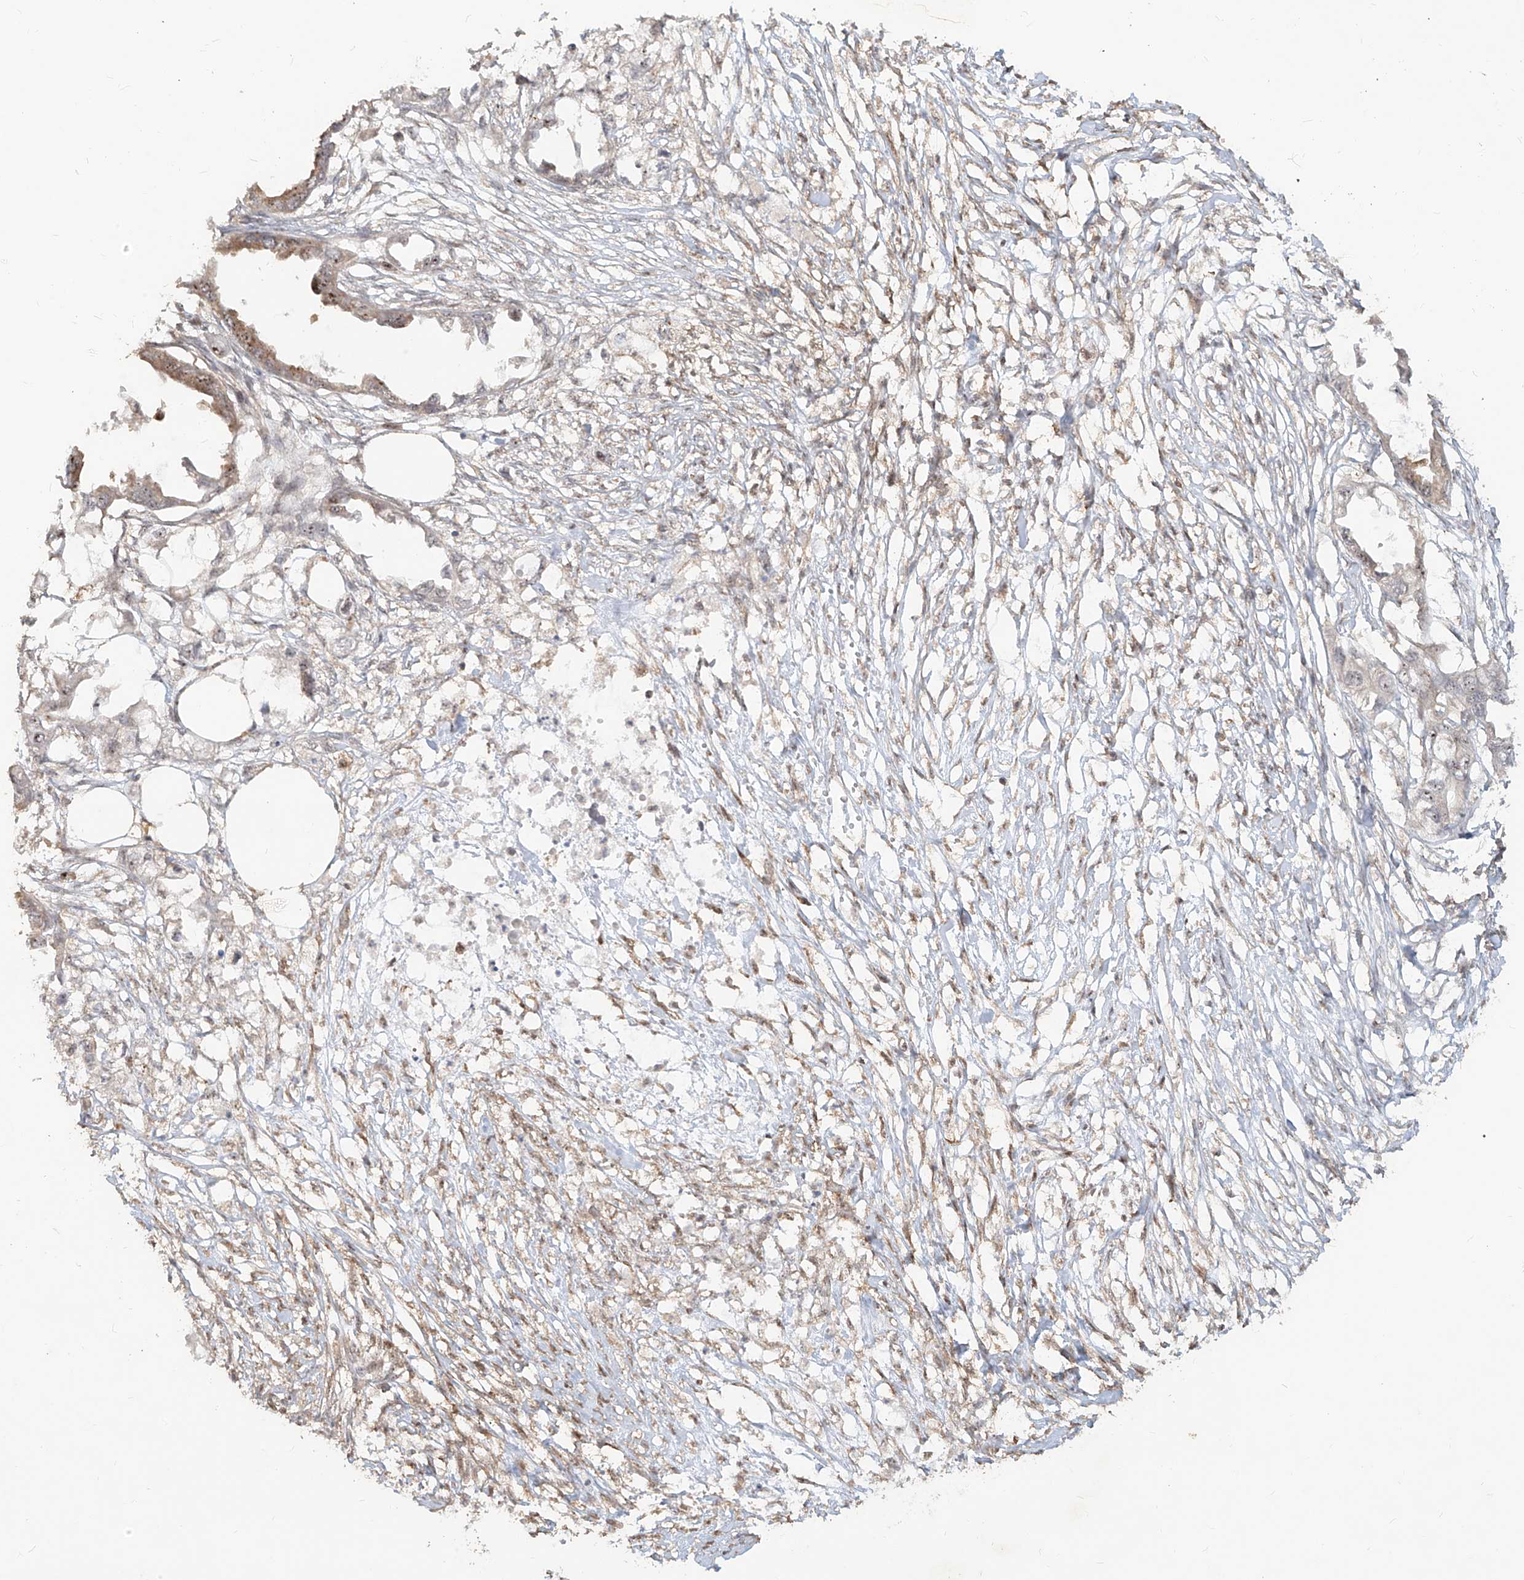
{"staining": {"intensity": "moderate", "quantity": "25%-75%", "location": "cytoplasmic/membranous,nuclear"}, "tissue": "endometrial cancer", "cell_type": "Tumor cells", "image_type": "cancer", "snomed": [{"axis": "morphology", "description": "Adenocarcinoma, NOS"}, {"axis": "morphology", "description": "Adenocarcinoma, metastatic, NOS"}, {"axis": "topography", "description": "Adipose tissue"}, {"axis": "topography", "description": "Endometrium"}], "caption": "Moderate cytoplasmic/membranous and nuclear expression for a protein is seen in about 25%-75% of tumor cells of endometrial cancer using IHC.", "gene": "BYSL", "patient": {"sex": "female", "age": 67}}